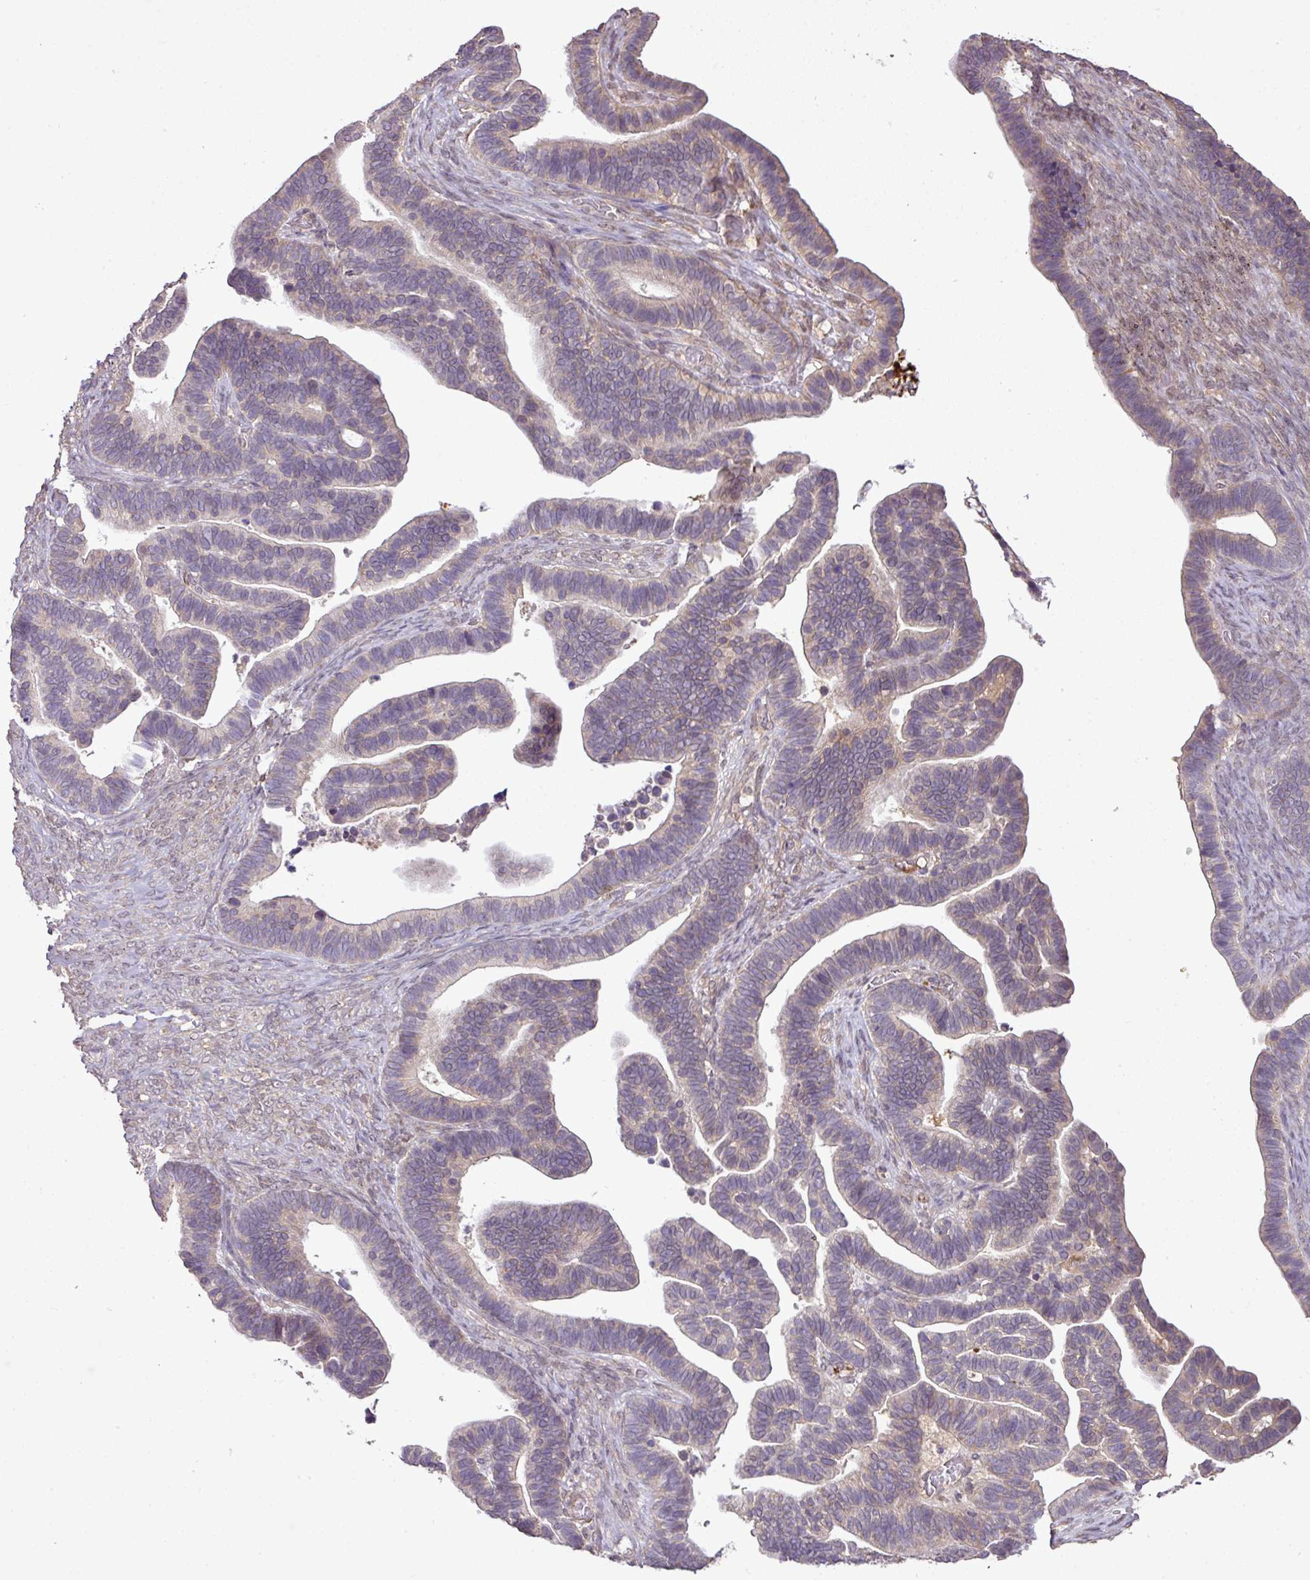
{"staining": {"intensity": "weak", "quantity": "<25%", "location": "cytoplasmic/membranous"}, "tissue": "ovarian cancer", "cell_type": "Tumor cells", "image_type": "cancer", "snomed": [{"axis": "morphology", "description": "Cystadenocarcinoma, serous, NOS"}, {"axis": "topography", "description": "Ovary"}], "caption": "This is a histopathology image of IHC staining of ovarian cancer, which shows no positivity in tumor cells.", "gene": "DNAAF4", "patient": {"sex": "female", "age": 56}}